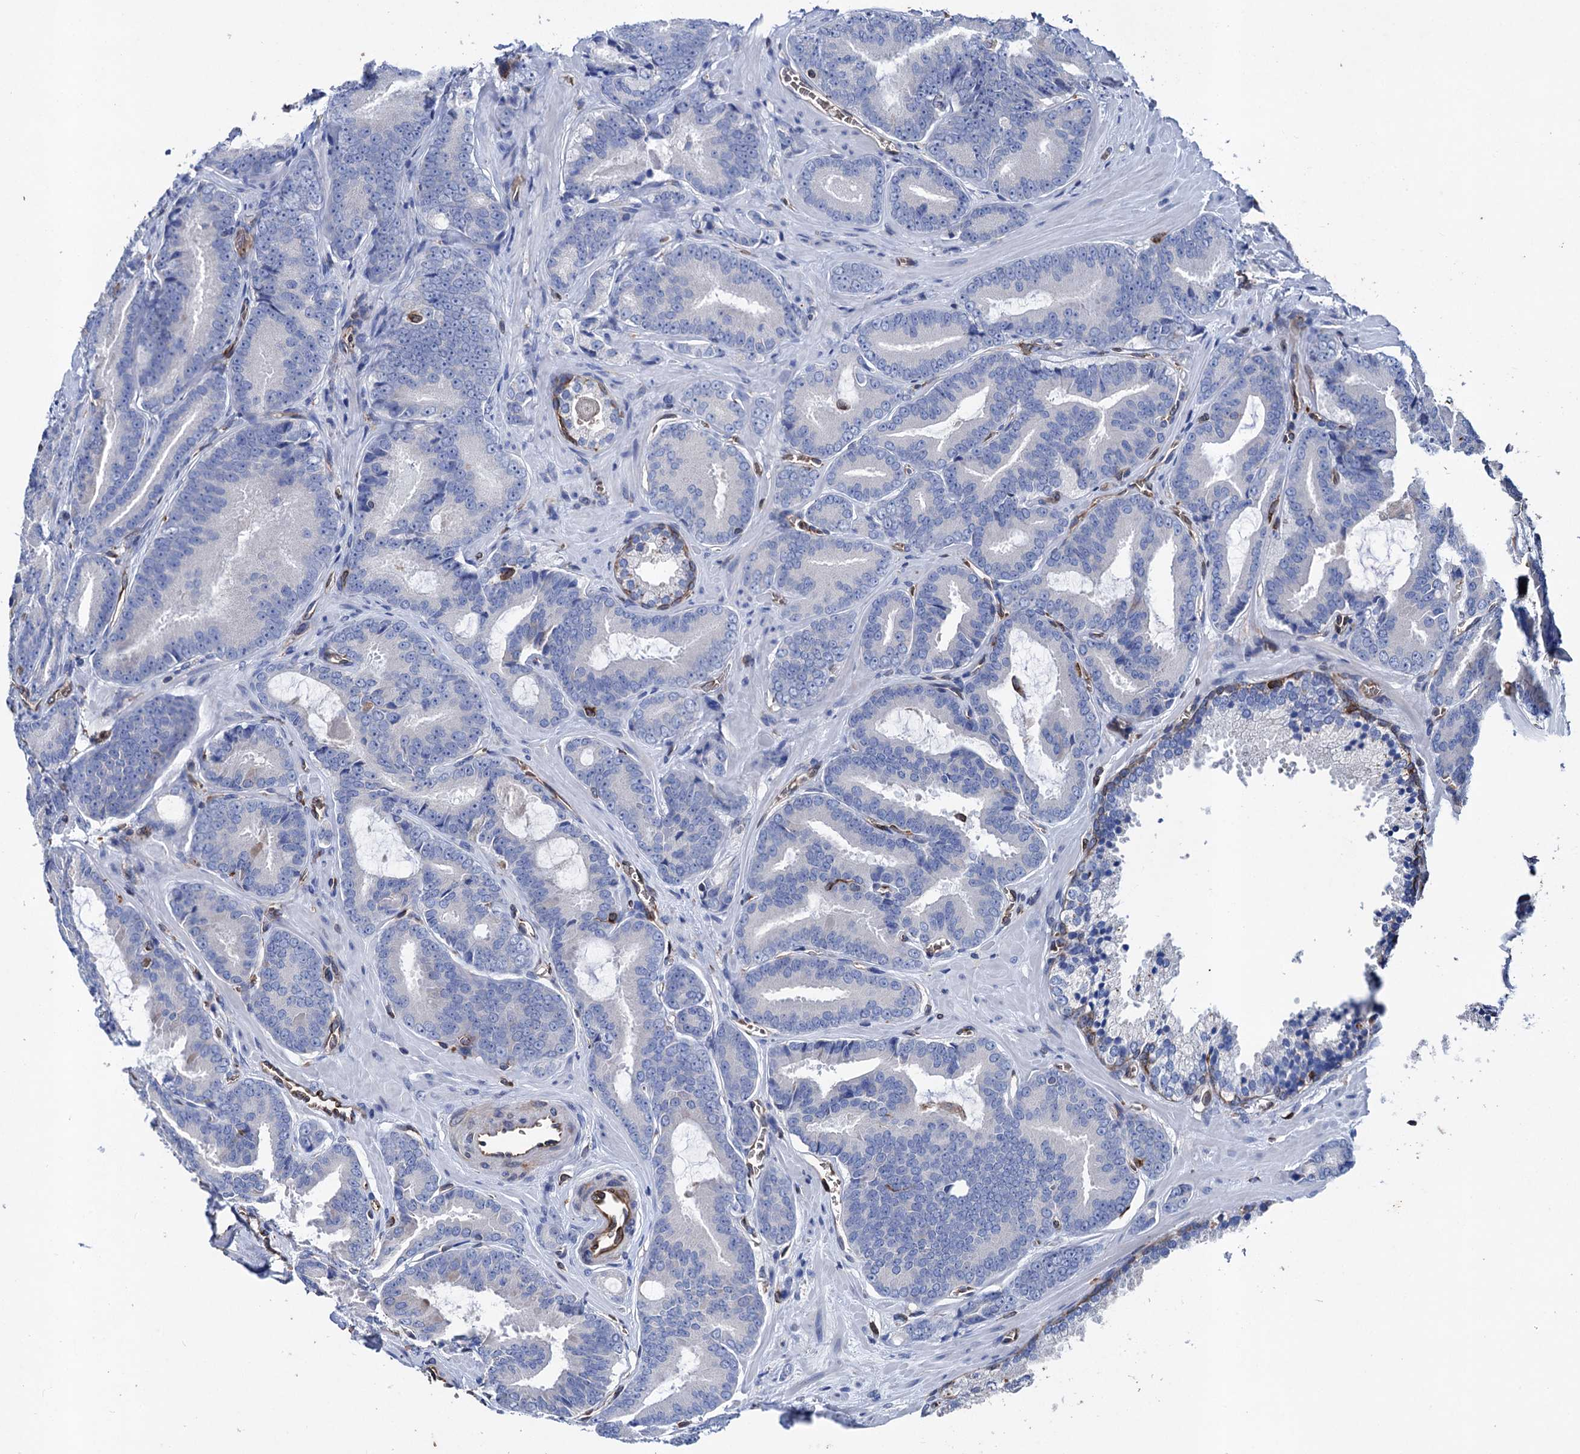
{"staining": {"intensity": "negative", "quantity": "none", "location": "none"}, "tissue": "prostate cancer", "cell_type": "Tumor cells", "image_type": "cancer", "snomed": [{"axis": "morphology", "description": "Adenocarcinoma, High grade"}, {"axis": "topography", "description": "Prostate"}], "caption": "High magnification brightfield microscopy of prostate cancer stained with DAB (3,3'-diaminobenzidine) (brown) and counterstained with hematoxylin (blue): tumor cells show no significant positivity.", "gene": "STING1", "patient": {"sex": "male", "age": 66}}